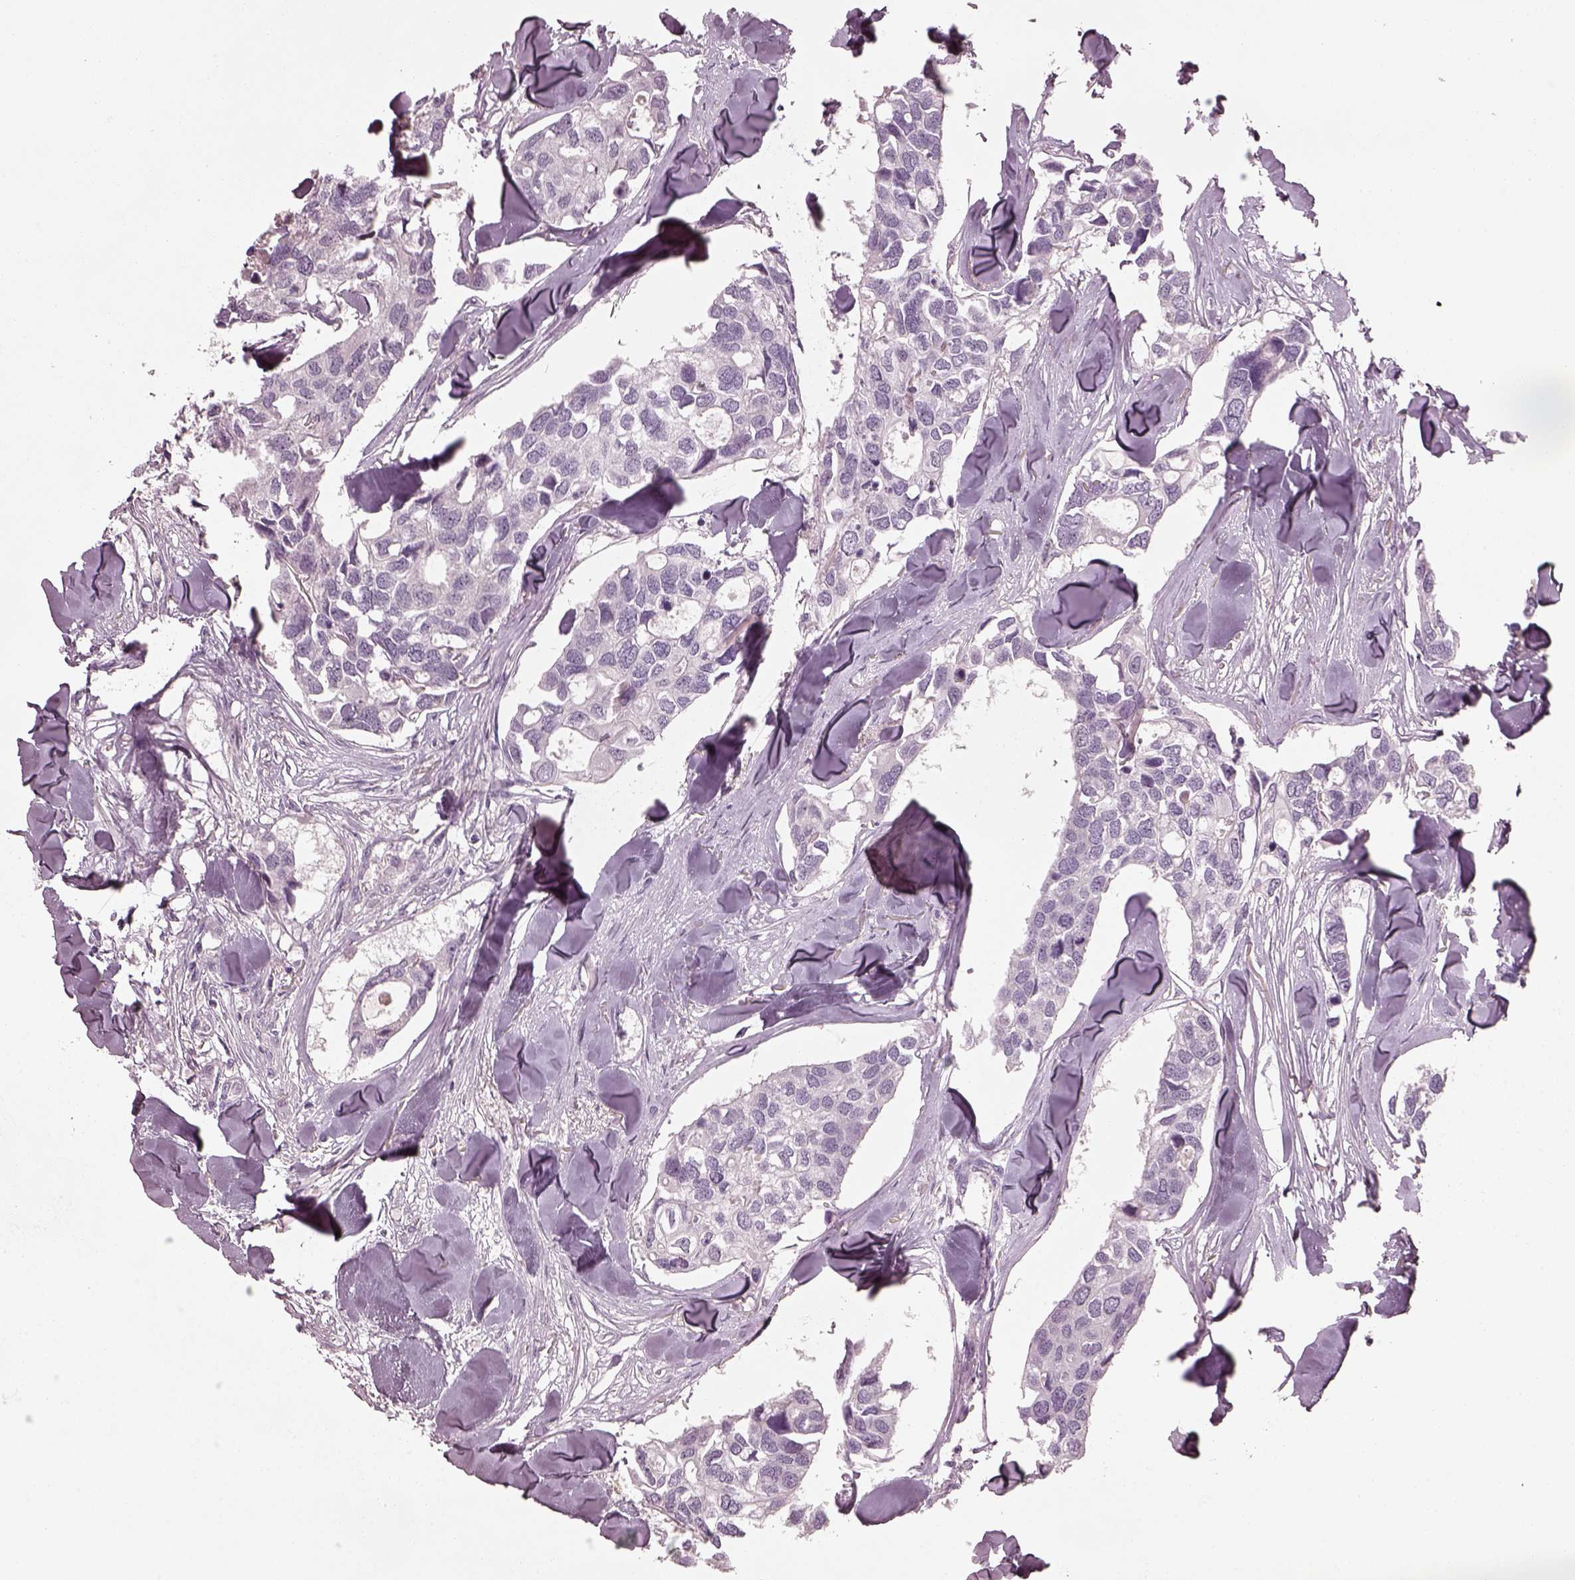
{"staining": {"intensity": "negative", "quantity": "none", "location": "none"}, "tissue": "breast cancer", "cell_type": "Tumor cells", "image_type": "cancer", "snomed": [{"axis": "morphology", "description": "Duct carcinoma"}, {"axis": "topography", "description": "Breast"}], "caption": "This image is of breast cancer (intraductal carcinoma) stained with immunohistochemistry (IHC) to label a protein in brown with the nuclei are counter-stained blue. There is no positivity in tumor cells.", "gene": "SPATA6L", "patient": {"sex": "female", "age": 83}}